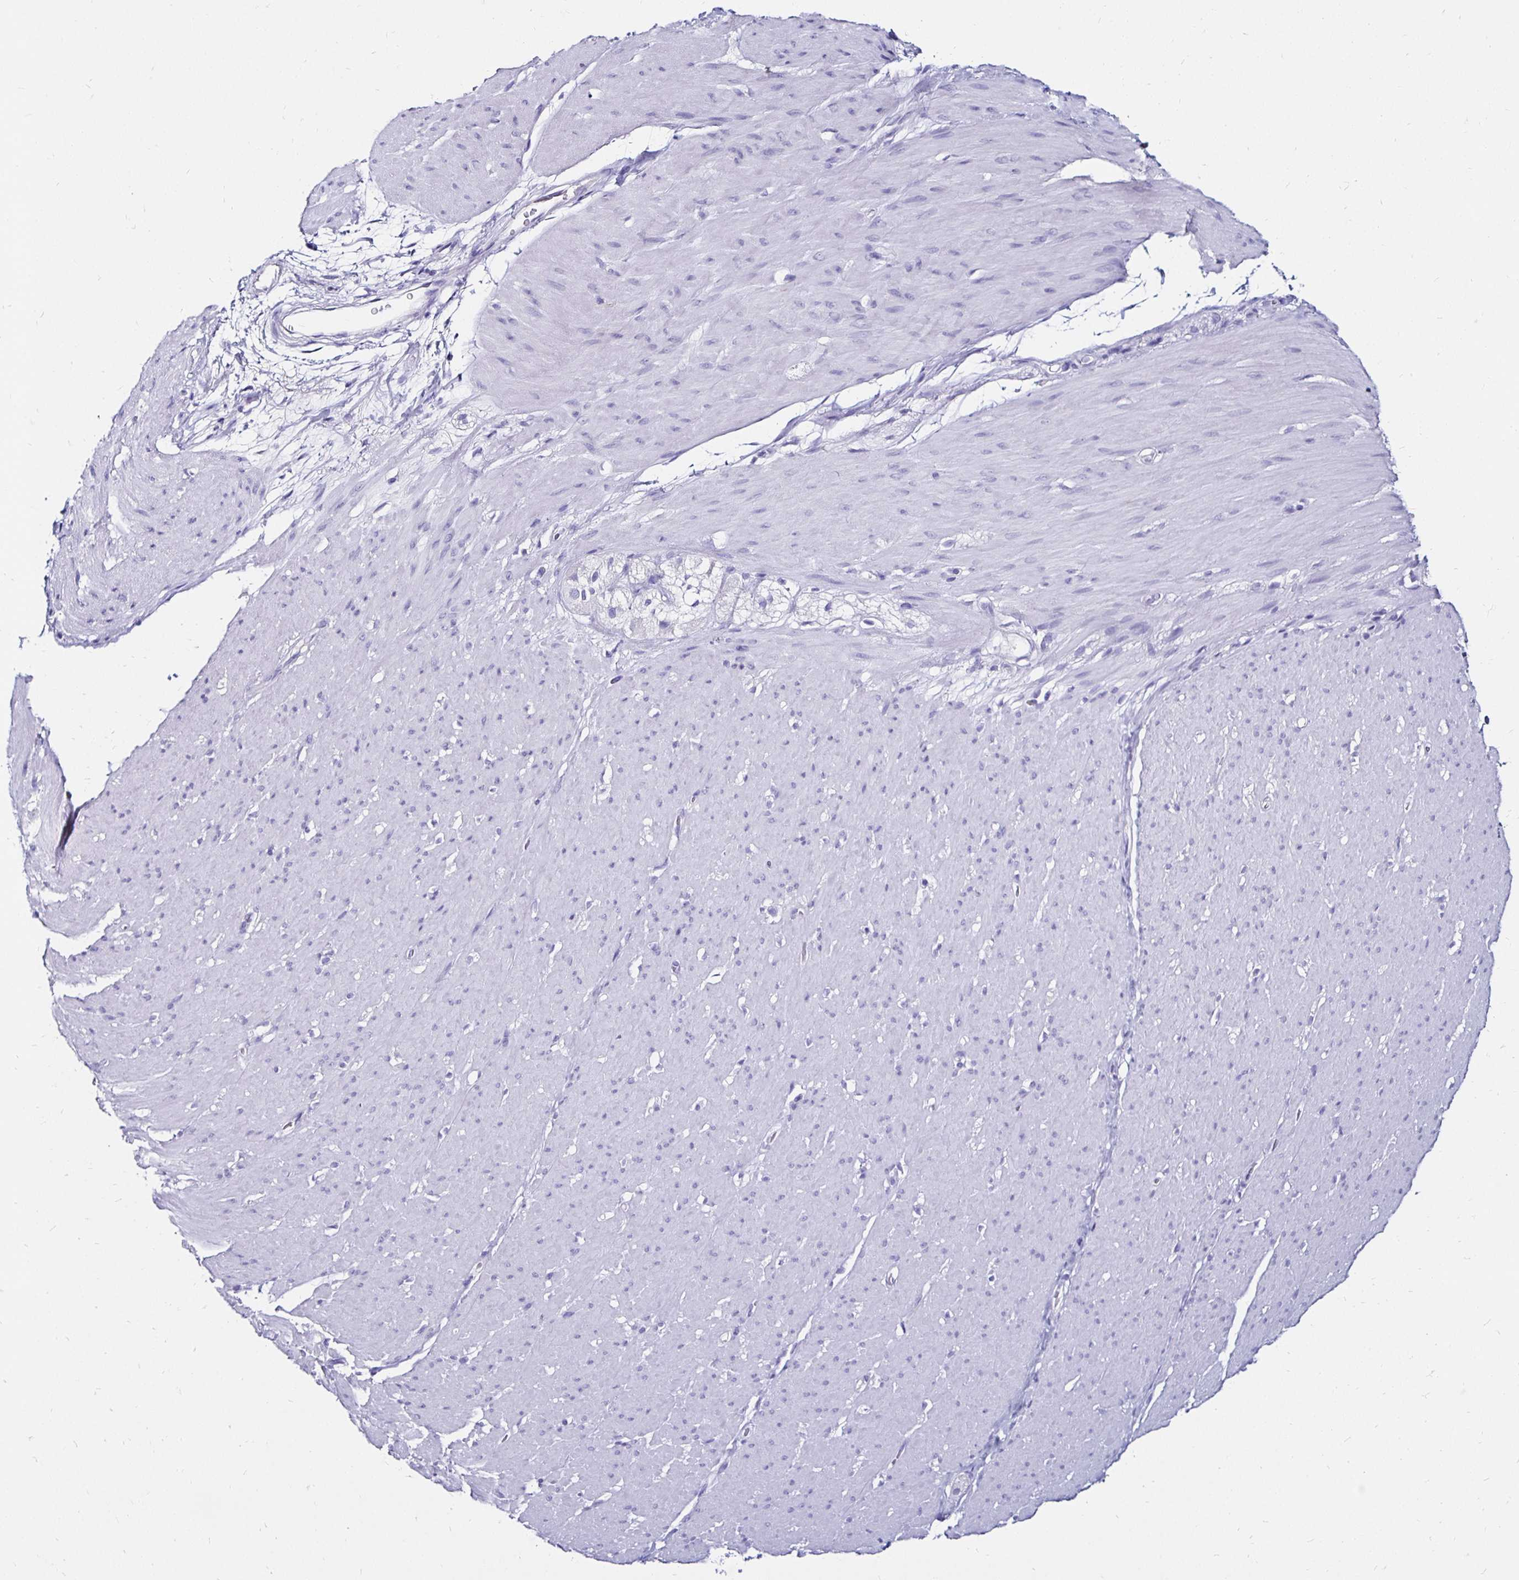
{"staining": {"intensity": "negative", "quantity": "none", "location": "none"}, "tissue": "smooth muscle", "cell_type": "Smooth muscle cells", "image_type": "normal", "snomed": [{"axis": "morphology", "description": "Normal tissue, NOS"}, {"axis": "topography", "description": "Smooth muscle"}, {"axis": "topography", "description": "Rectum"}], "caption": "DAB immunohistochemical staining of normal smooth muscle exhibits no significant positivity in smooth muscle cells. Brightfield microscopy of immunohistochemistry (IHC) stained with DAB (3,3'-diaminobenzidine) (brown) and hematoxylin (blue), captured at high magnification.", "gene": "KCNT1", "patient": {"sex": "male", "age": 53}}